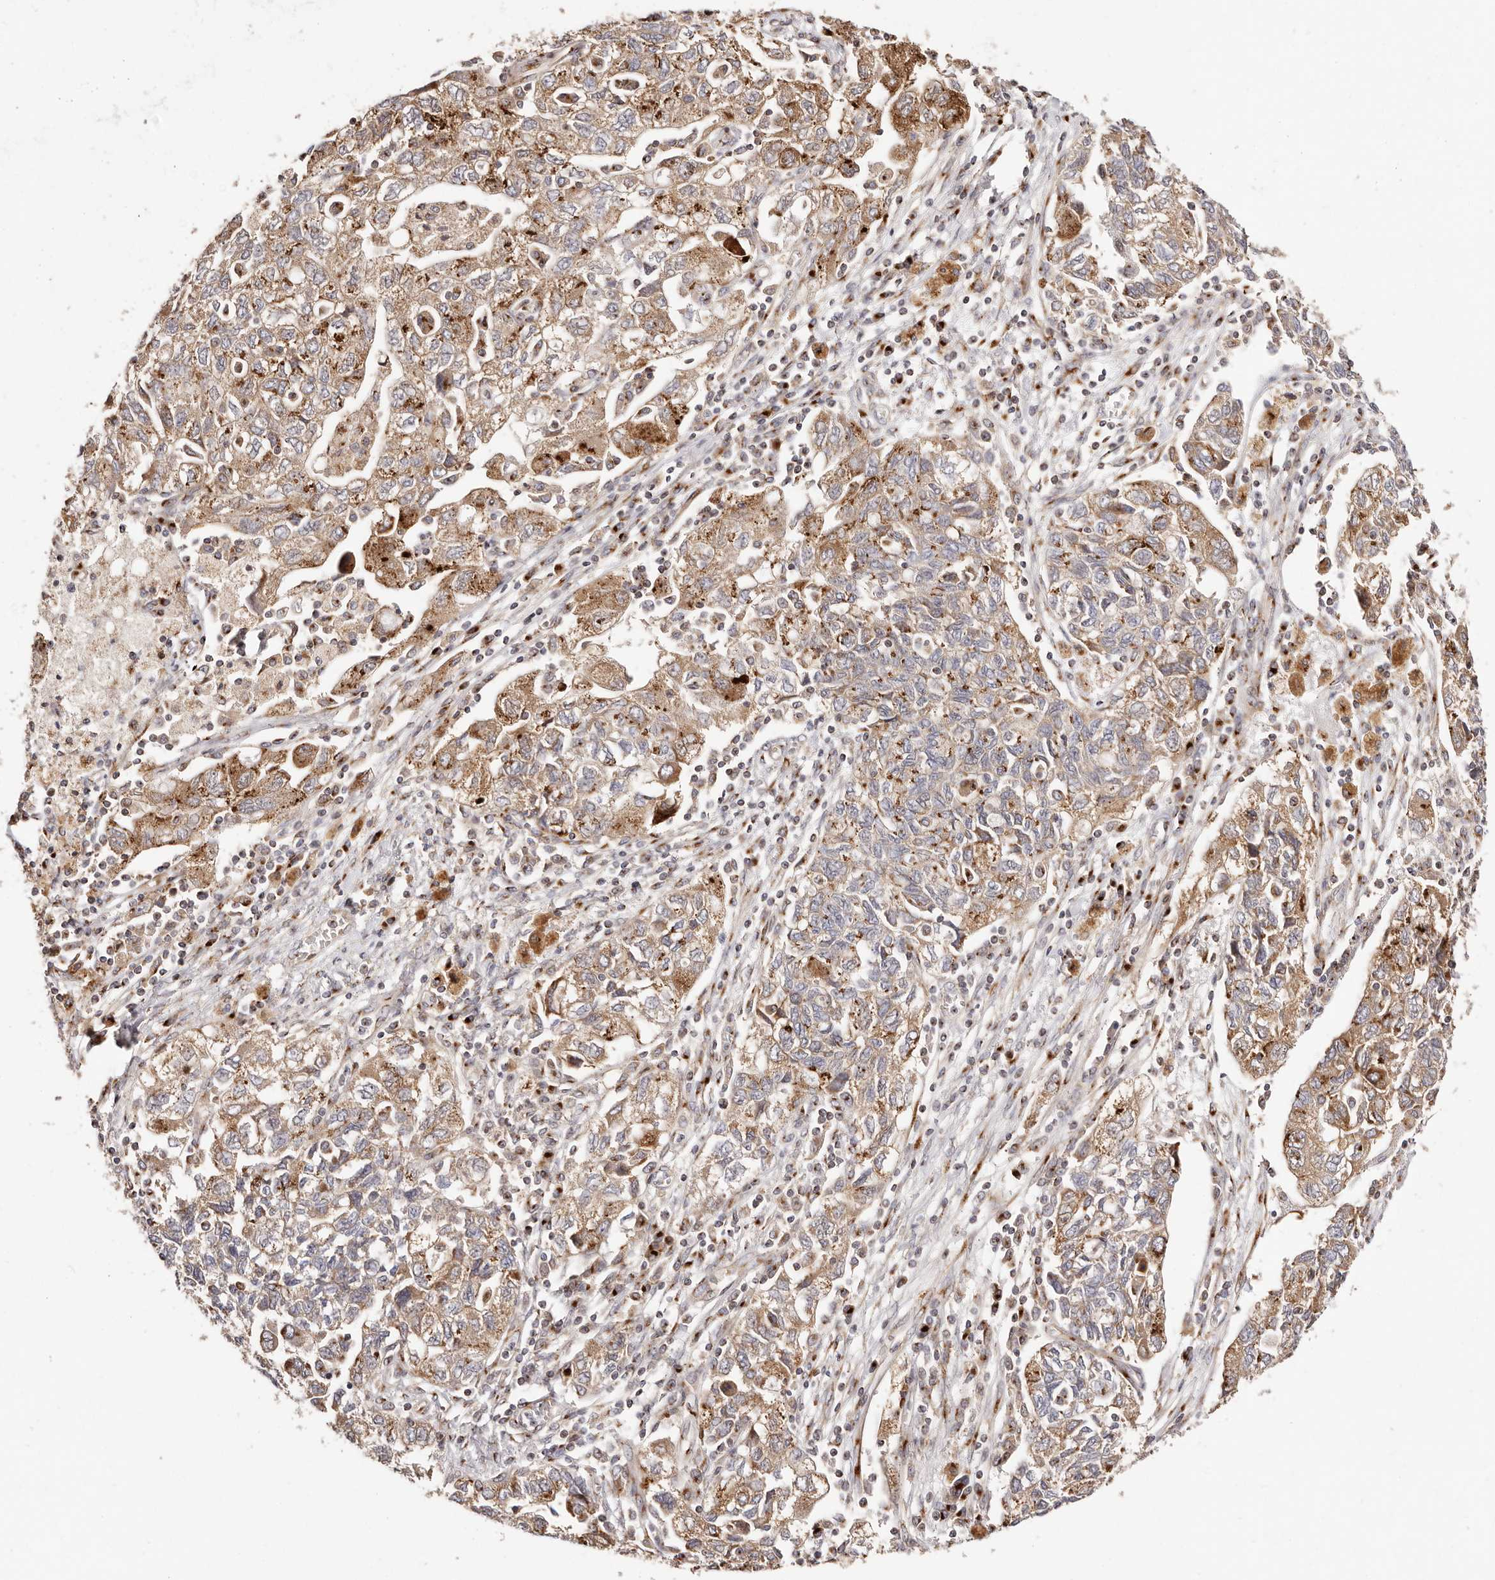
{"staining": {"intensity": "moderate", "quantity": ">75%", "location": "cytoplasmic/membranous"}, "tissue": "ovarian cancer", "cell_type": "Tumor cells", "image_type": "cancer", "snomed": [{"axis": "morphology", "description": "Carcinoma, NOS"}, {"axis": "morphology", "description": "Cystadenocarcinoma, serous, NOS"}, {"axis": "topography", "description": "Ovary"}], "caption": "A micrograph showing moderate cytoplasmic/membranous positivity in approximately >75% of tumor cells in ovarian cancer (carcinoma), as visualized by brown immunohistochemical staining.", "gene": "MAPK6", "patient": {"sex": "female", "age": 69}}